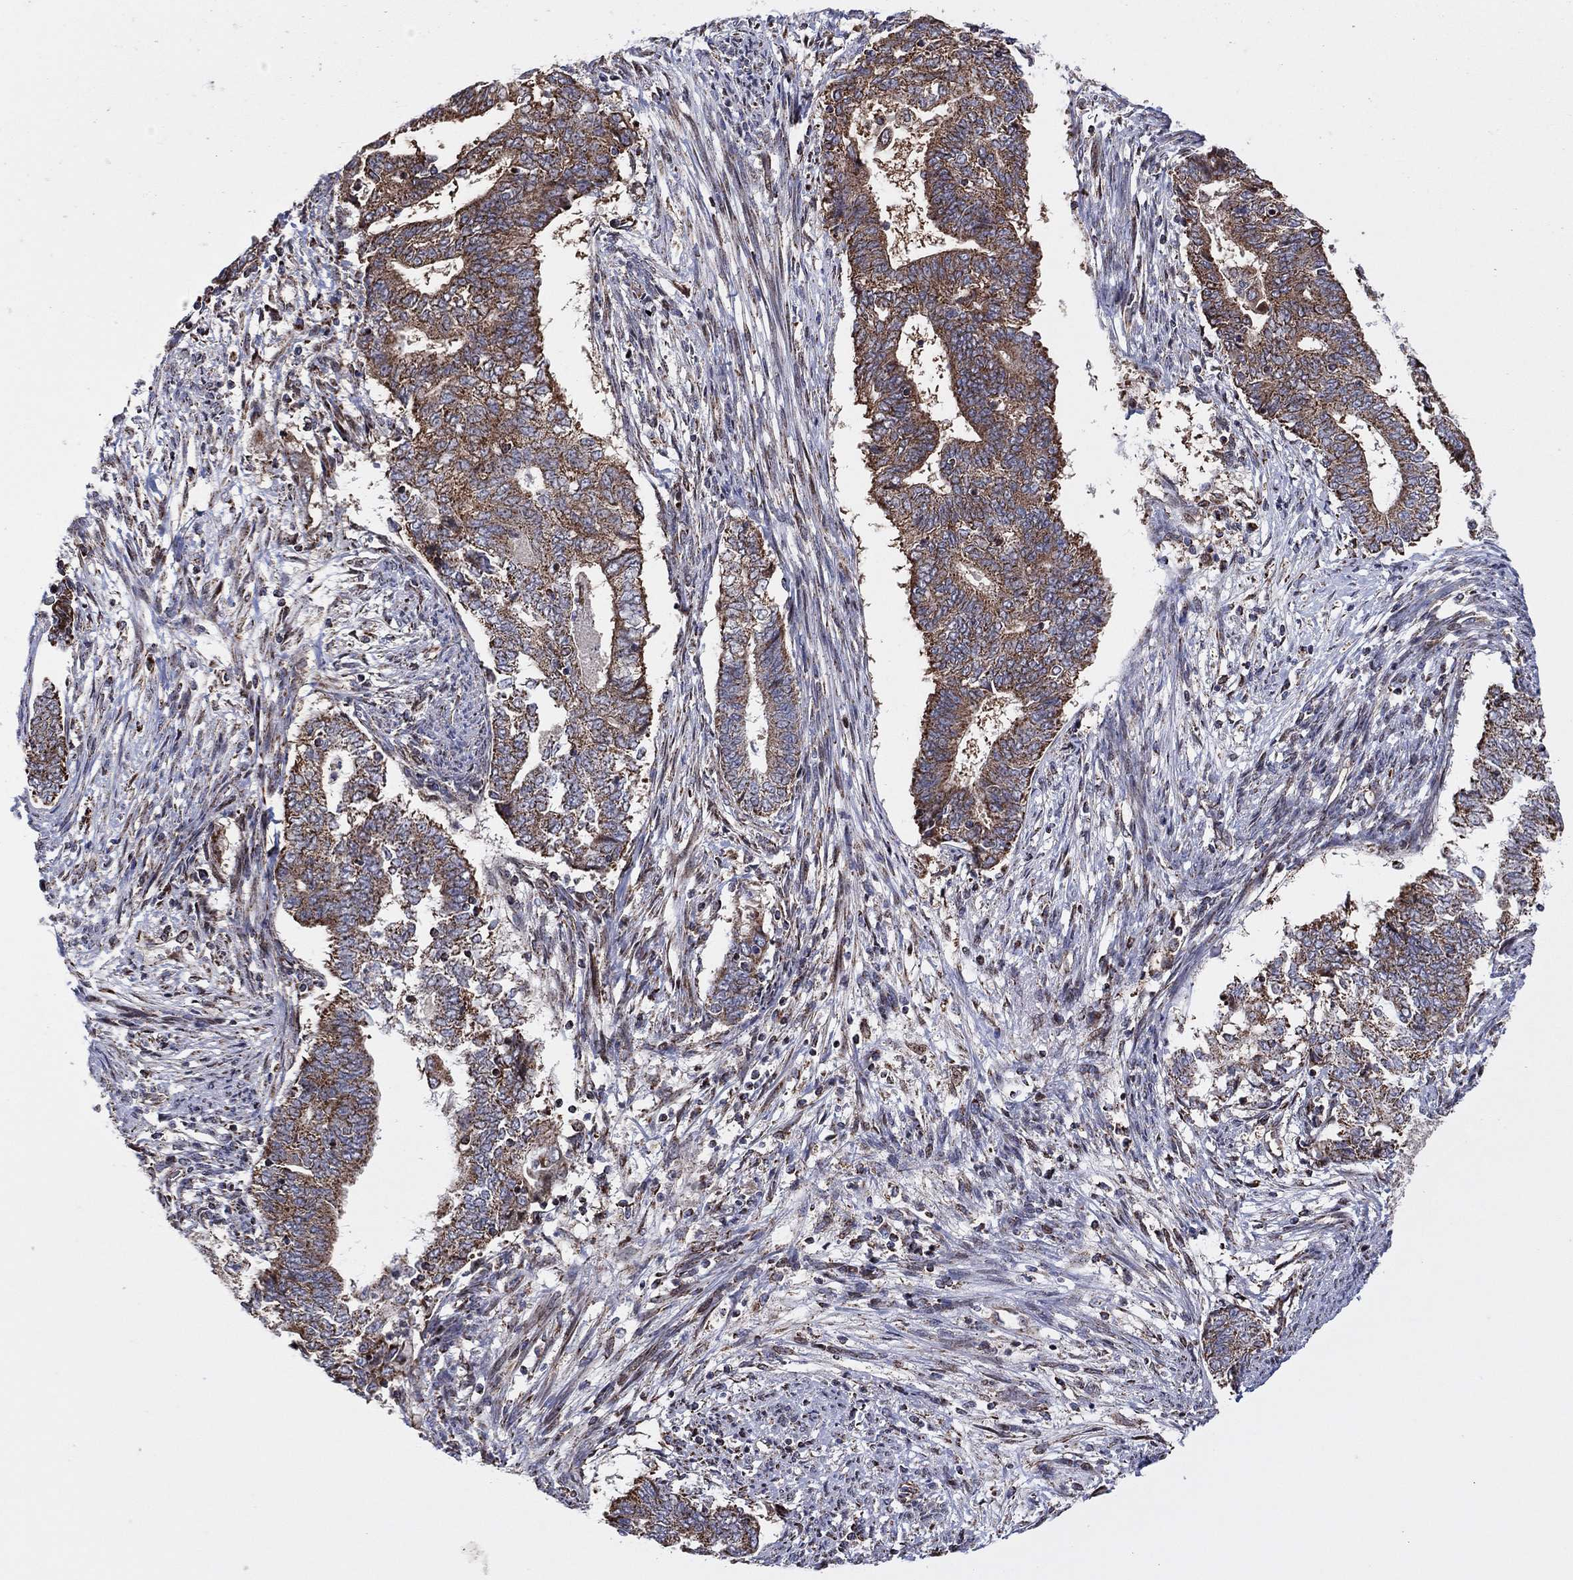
{"staining": {"intensity": "weak", "quantity": ">75%", "location": "cytoplasmic/membranous"}, "tissue": "endometrial cancer", "cell_type": "Tumor cells", "image_type": "cancer", "snomed": [{"axis": "morphology", "description": "Adenocarcinoma, NOS"}, {"axis": "topography", "description": "Endometrium"}], "caption": "Brown immunohistochemical staining in human endometrial cancer (adenocarcinoma) exhibits weak cytoplasmic/membranous staining in approximately >75% of tumor cells.", "gene": "PIDD1", "patient": {"sex": "female", "age": 65}}